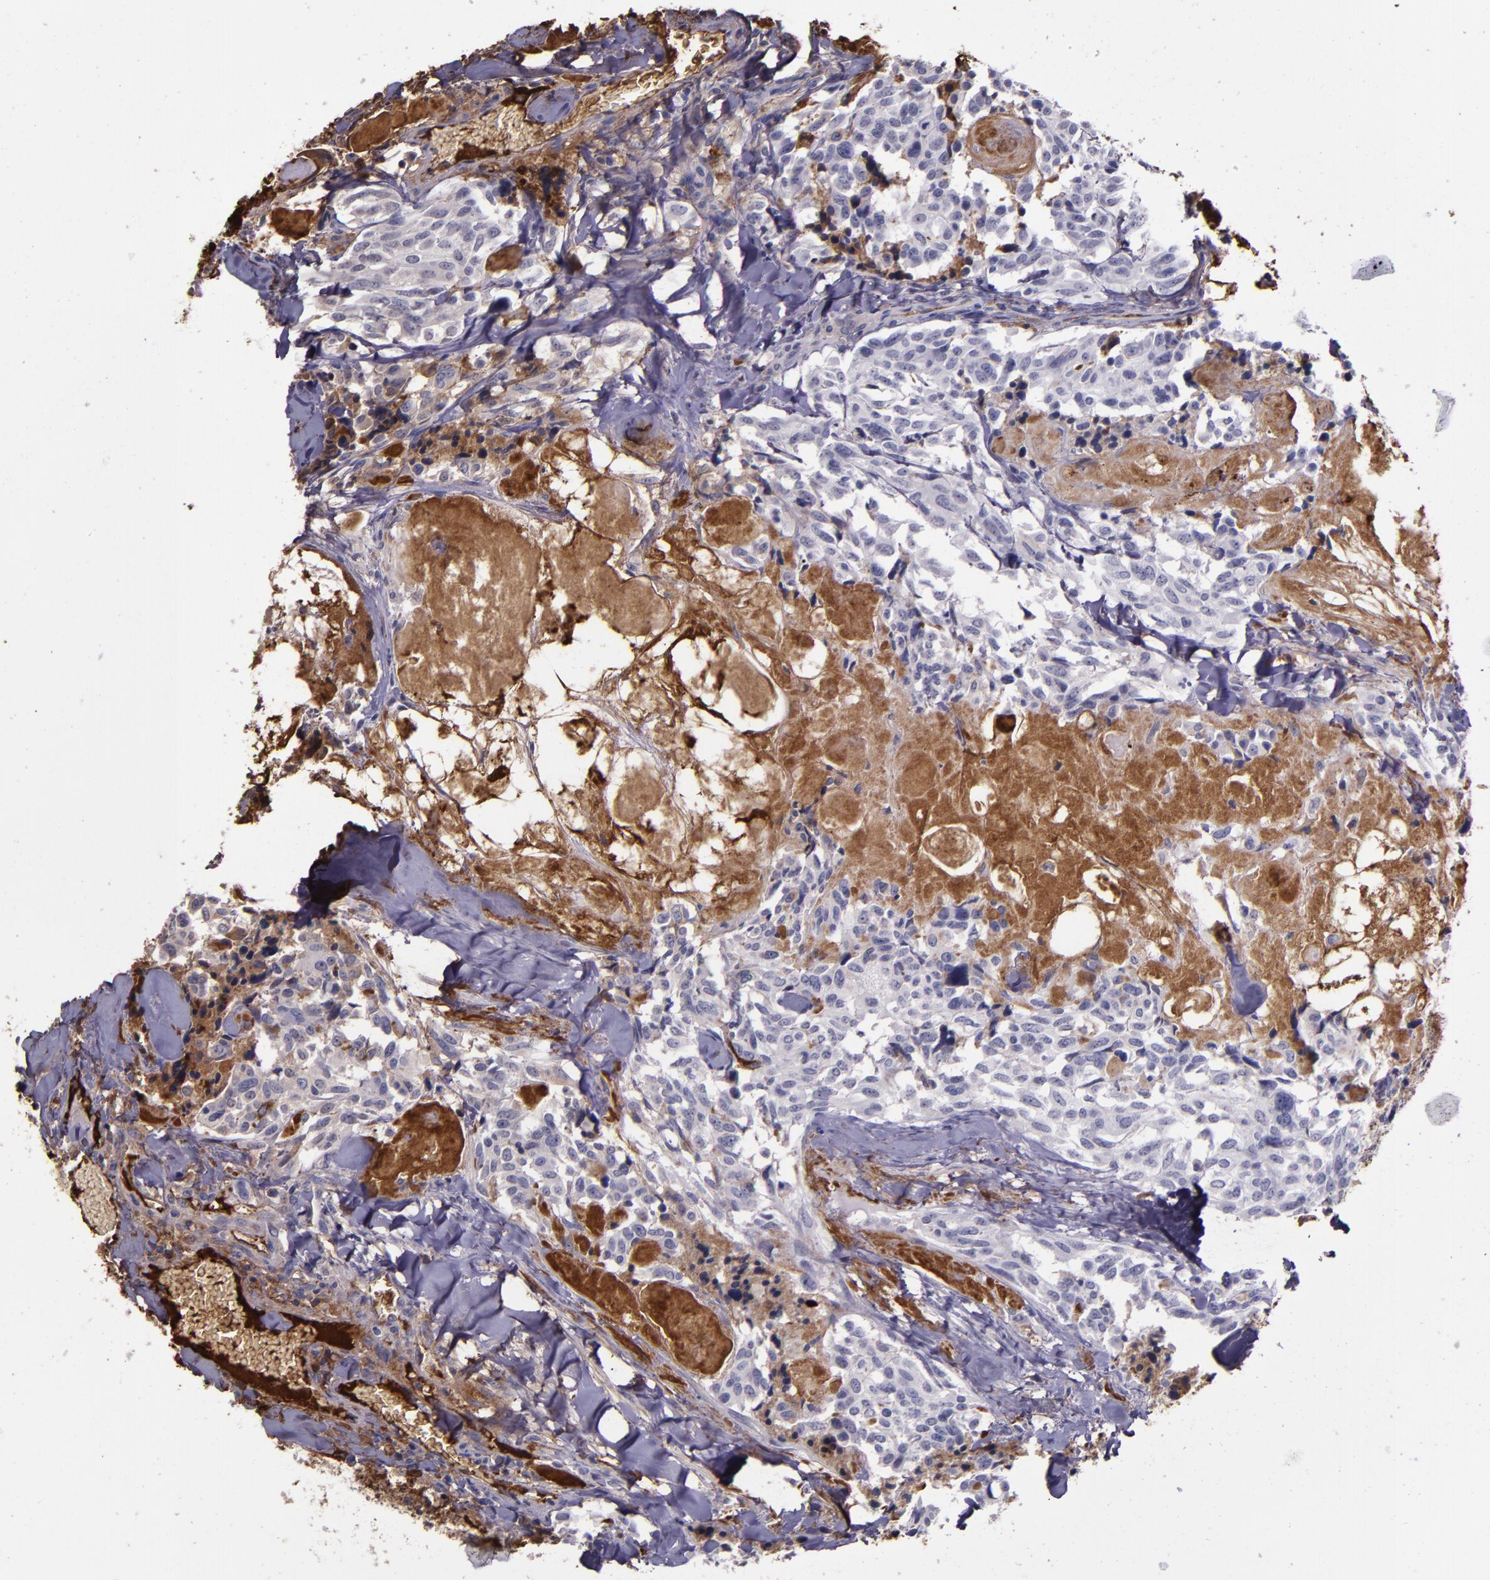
{"staining": {"intensity": "negative", "quantity": "none", "location": "none"}, "tissue": "thyroid cancer", "cell_type": "Tumor cells", "image_type": "cancer", "snomed": [{"axis": "morphology", "description": "Carcinoma, NOS"}, {"axis": "morphology", "description": "Carcinoid, malignant, NOS"}, {"axis": "topography", "description": "Thyroid gland"}], "caption": "DAB immunohistochemical staining of thyroid carcinoma shows no significant expression in tumor cells.", "gene": "A2M", "patient": {"sex": "male", "age": 33}}